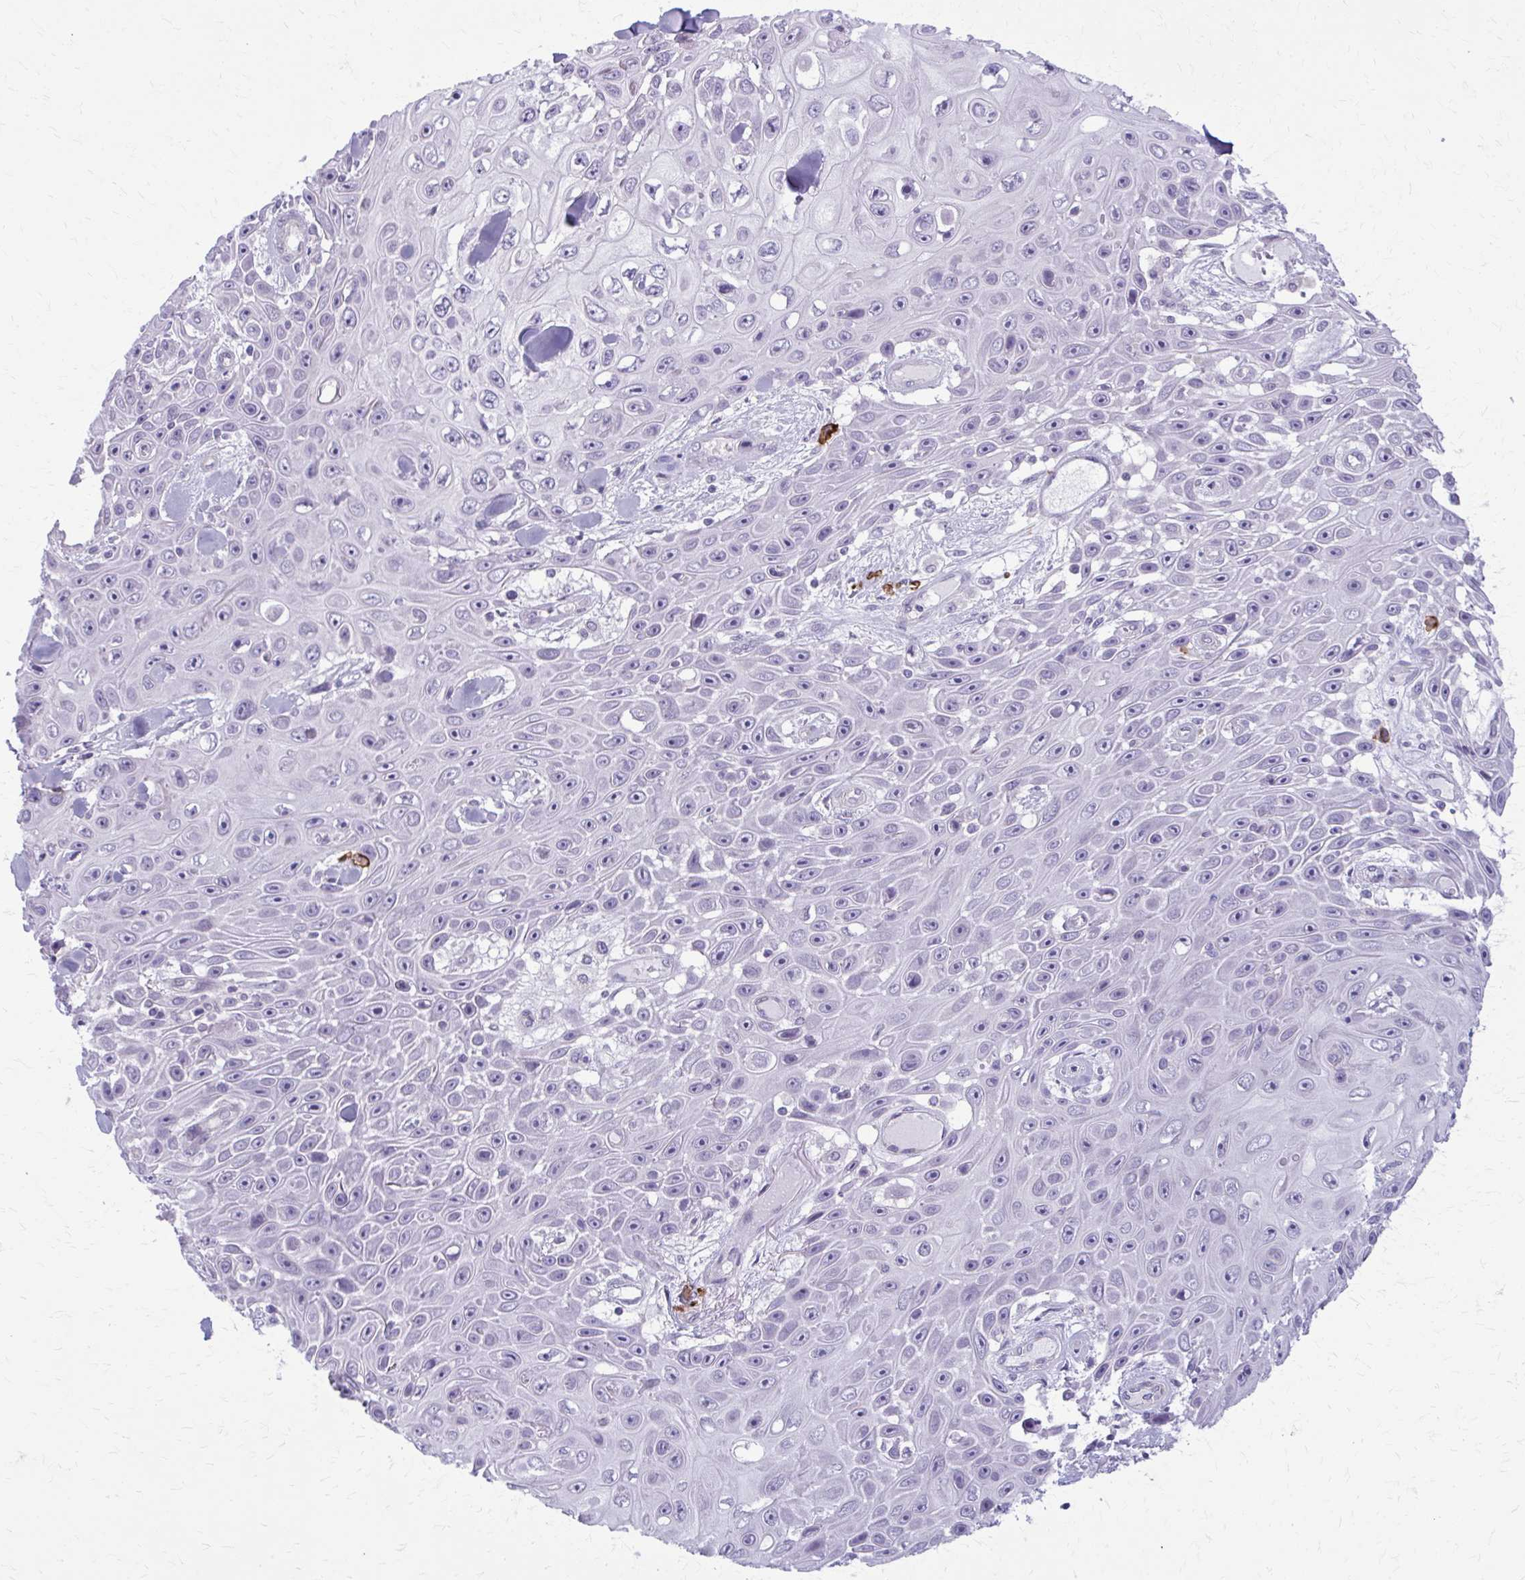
{"staining": {"intensity": "negative", "quantity": "none", "location": "none"}, "tissue": "skin cancer", "cell_type": "Tumor cells", "image_type": "cancer", "snomed": [{"axis": "morphology", "description": "Squamous cell carcinoma, NOS"}, {"axis": "topography", "description": "Skin"}], "caption": "Immunohistochemical staining of human skin cancer demonstrates no significant positivity in tumor cells. (Brightfield microscopy of DAB (3,3'-diaminobenzidine) IHC at high magnification).", "gene": "CD38", "patient": {"sex": "male", "age": 82}}